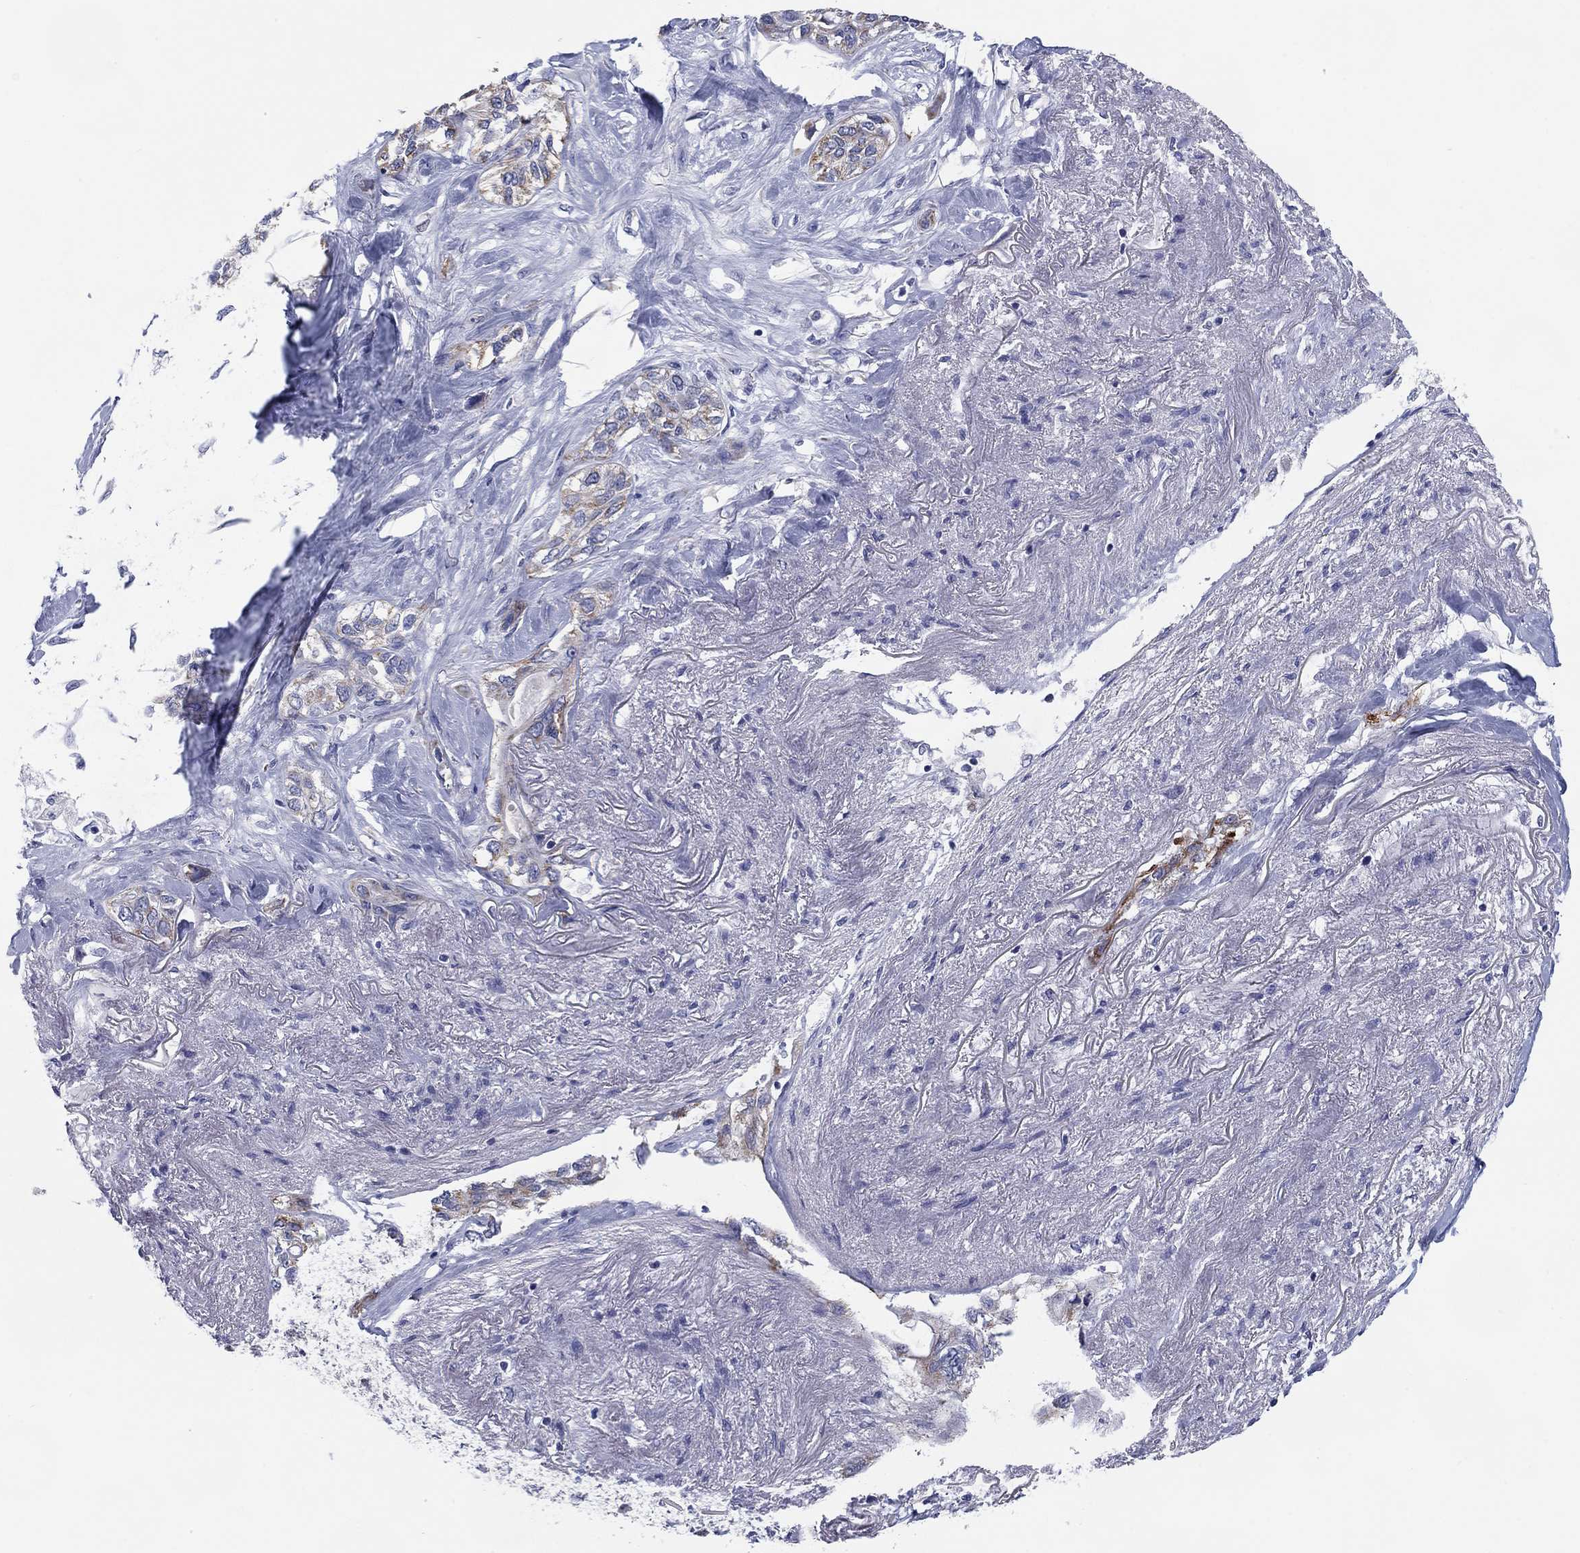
{"staining": {"intensity": "moderate", "quantity": "<25%", "location": "cytoplasmic/membranous"}, "tissue": "lung cancer", "cell_type": "Tumor cells", "image_type": "cancer", "snomed": [{"axis": "morphology", "description": "Squamous cell carcinoma, NOS"}, {"axis": "topography", "description": "Lung"}], "caption": "This histopathology image demonstrates immunohistochemistry staining of squamous cell carcinoma (lung), with low moderate cytoplasmic/membranous staining in about <25% of tumor cells.", "gene": "MGST3", "patient": {"sex": "female", "age": 70}}